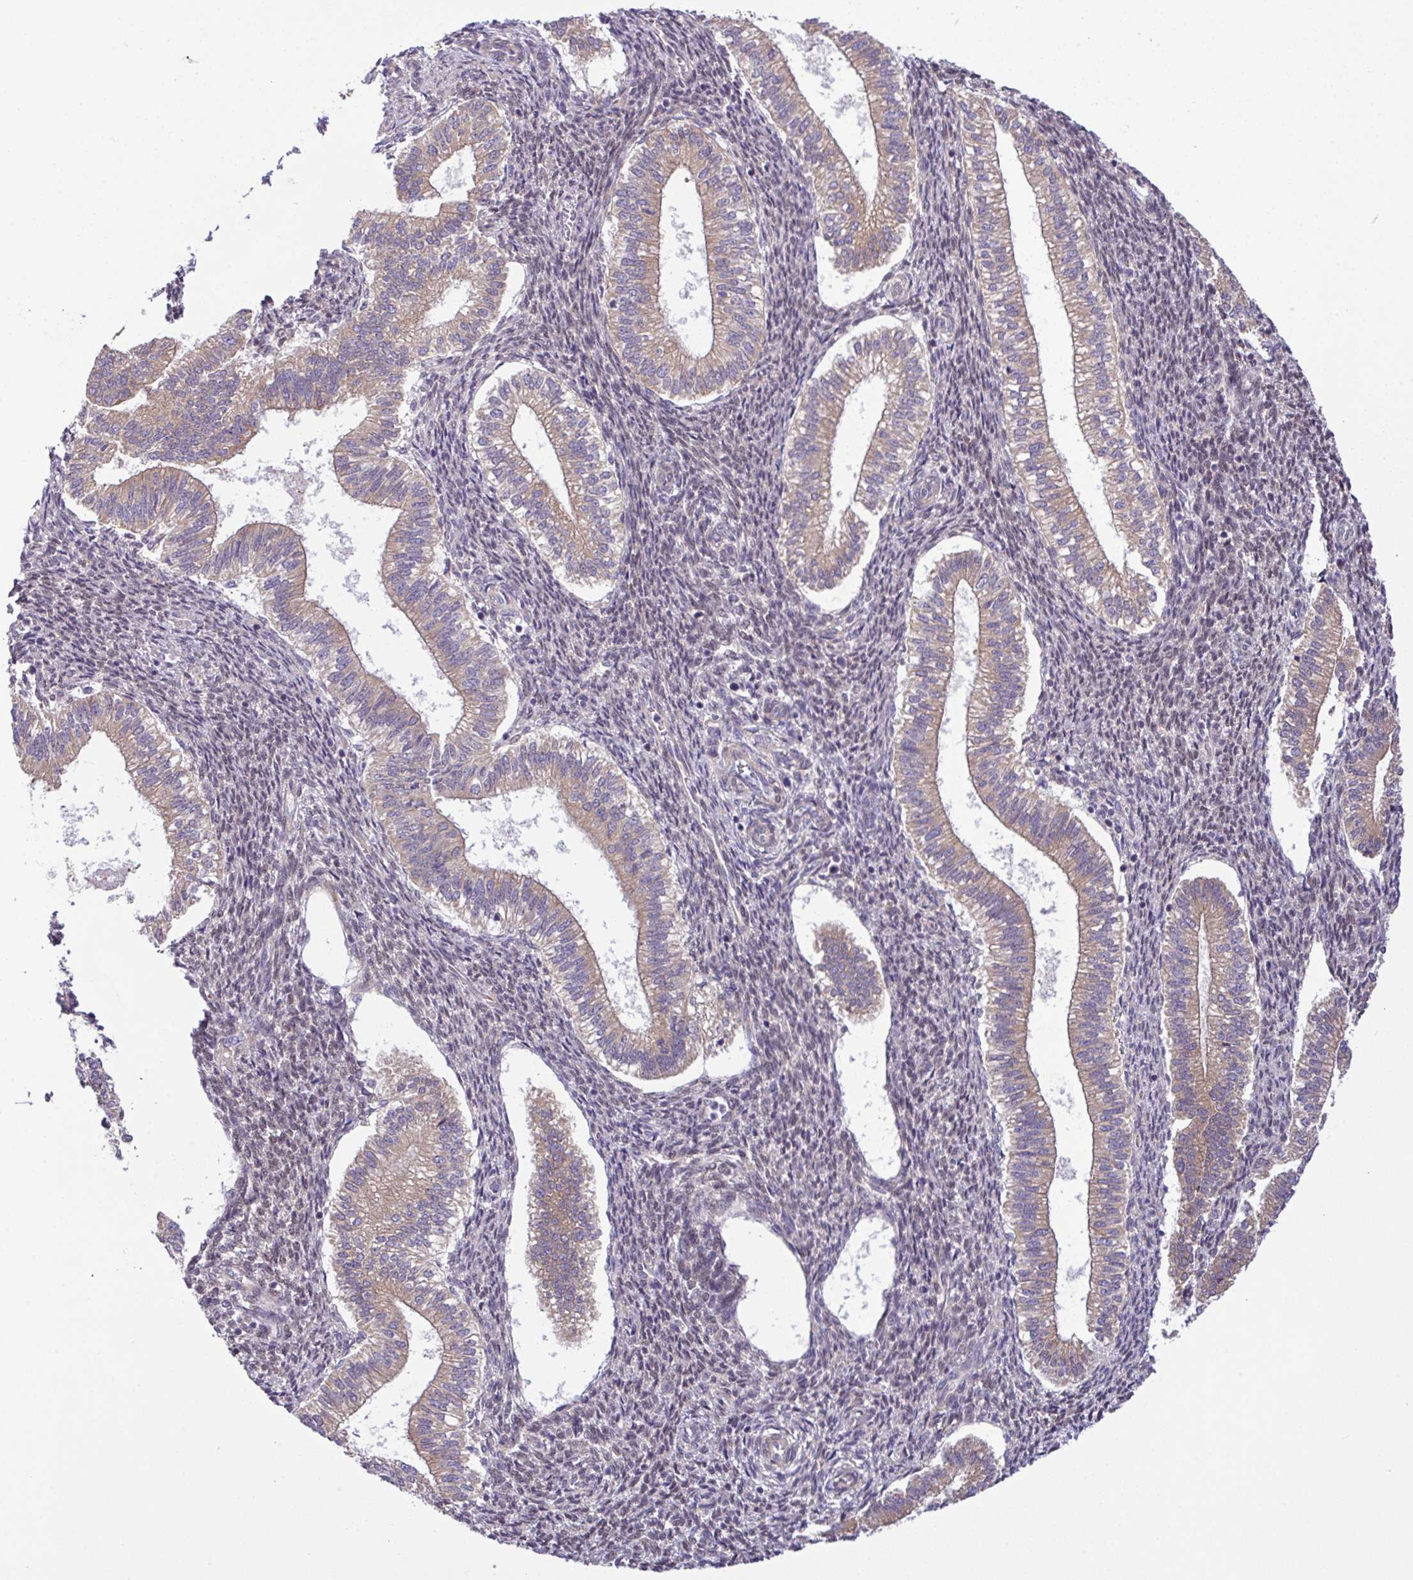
{"staining": {"intensity": "moderate", "quantity": "25%-75%", "location": "cytoplasmic/membranous,nuclear"}, "tissue": "endometrium", "cell_type": "Cells in endometrial stroma", "image_type": "normal", "snomed": [{"axis": "morphology", "description": "Normal tissue, NOS"}, {"axis": "topography", "description": "Endometrium"}], "caption": "Brown immunohistochemical staining in unremarkable human endometrium shows moderate cytoplasmic/membranous,nuclear positivity in about 25%-75% of cells in endometrial stroma.", "gene": "UBE4A", "patient": {"sex": "female", "age": 25}}